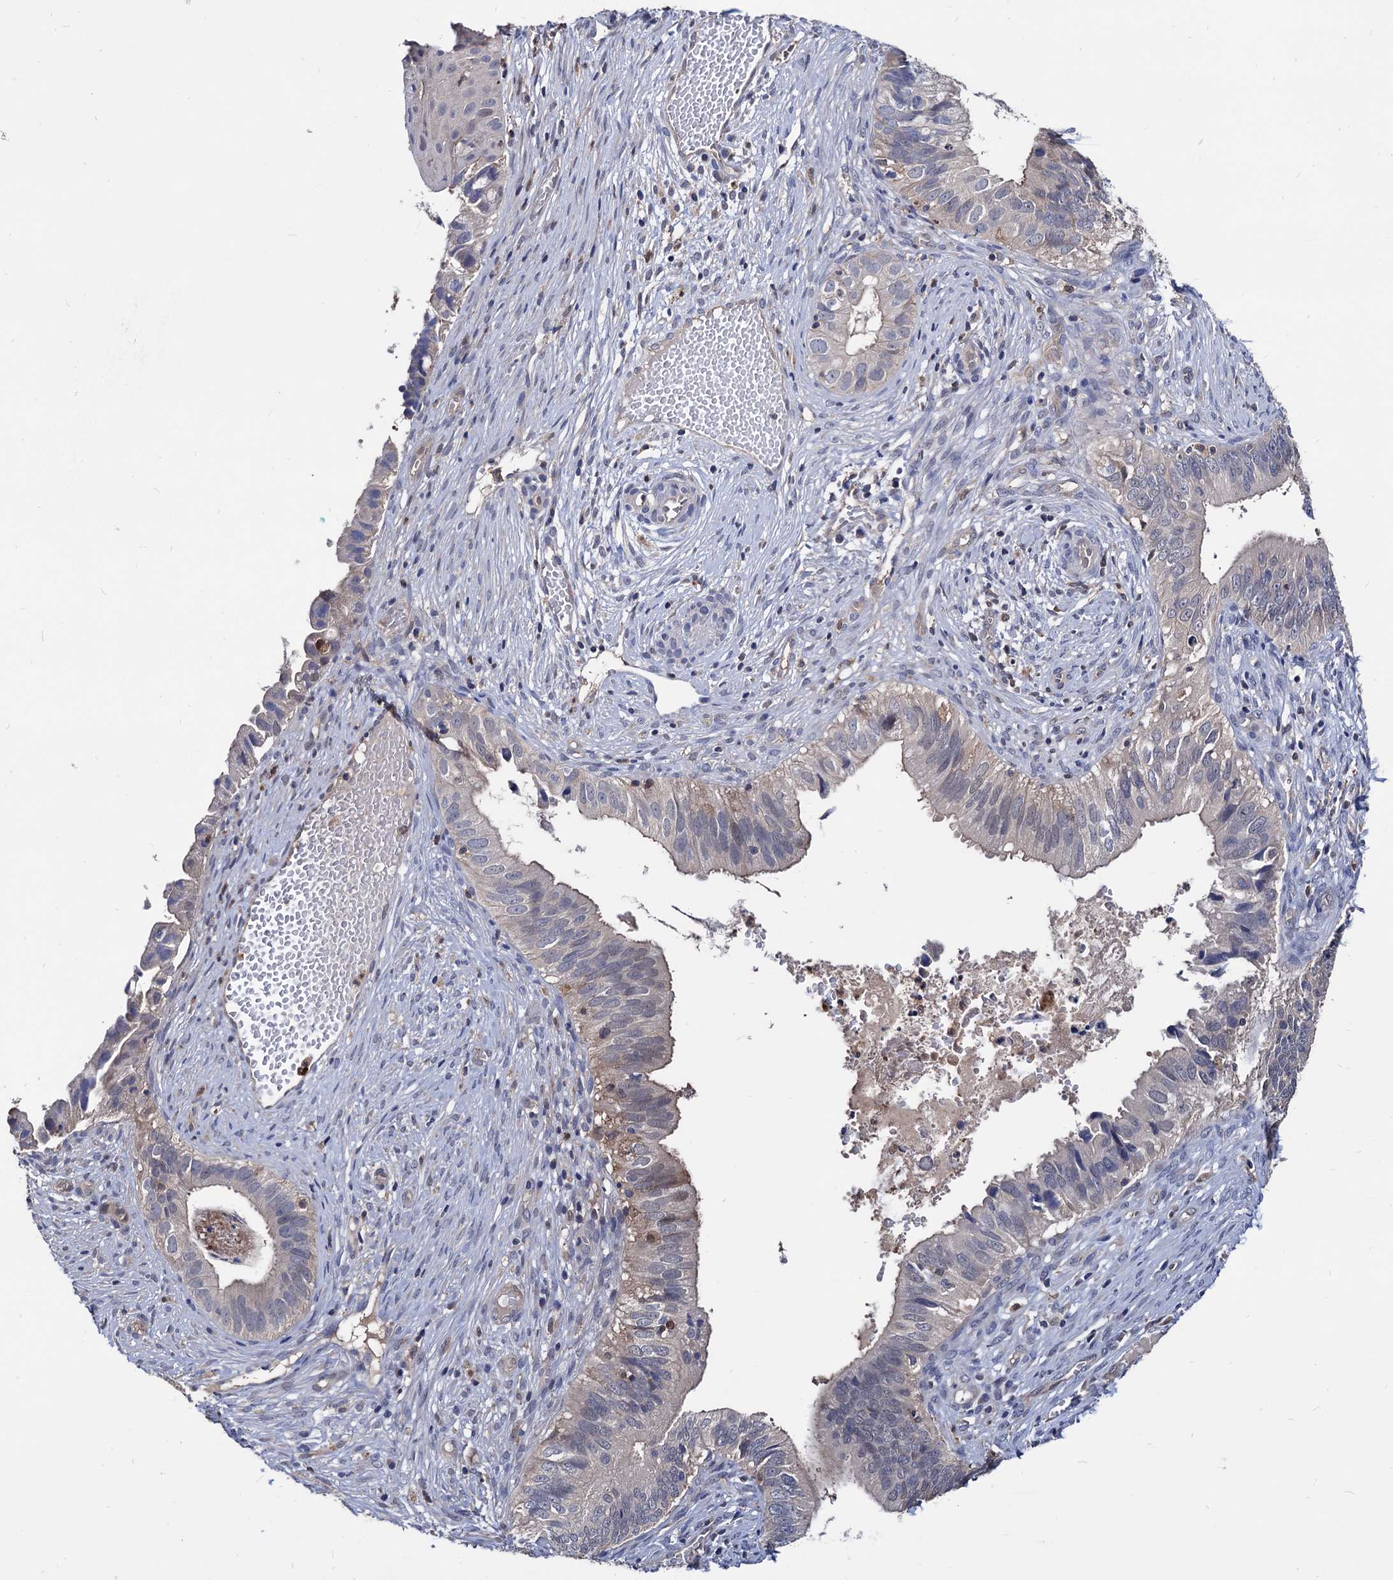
{"staining": {"intensity": "negative", "quantity": "none", "location": "none"}, "tissue": "cervical cancer", "cell_type": "Tumor cells", "image_type": "cancer", "snomed": [{"axis": "morphology", "description": "Adenocarcinoma, NOS"}, {"axis": "topography", "description": "Cervix"}], "caption": "Immunohistochemistry (IHC) image of neoplastic tissue: cervical adenocarcinoma stained with DAB shows no significant protein positivity in tumor cells.", "gene": "CPPED1", "patient": {"sex": "female", "age": 42}}